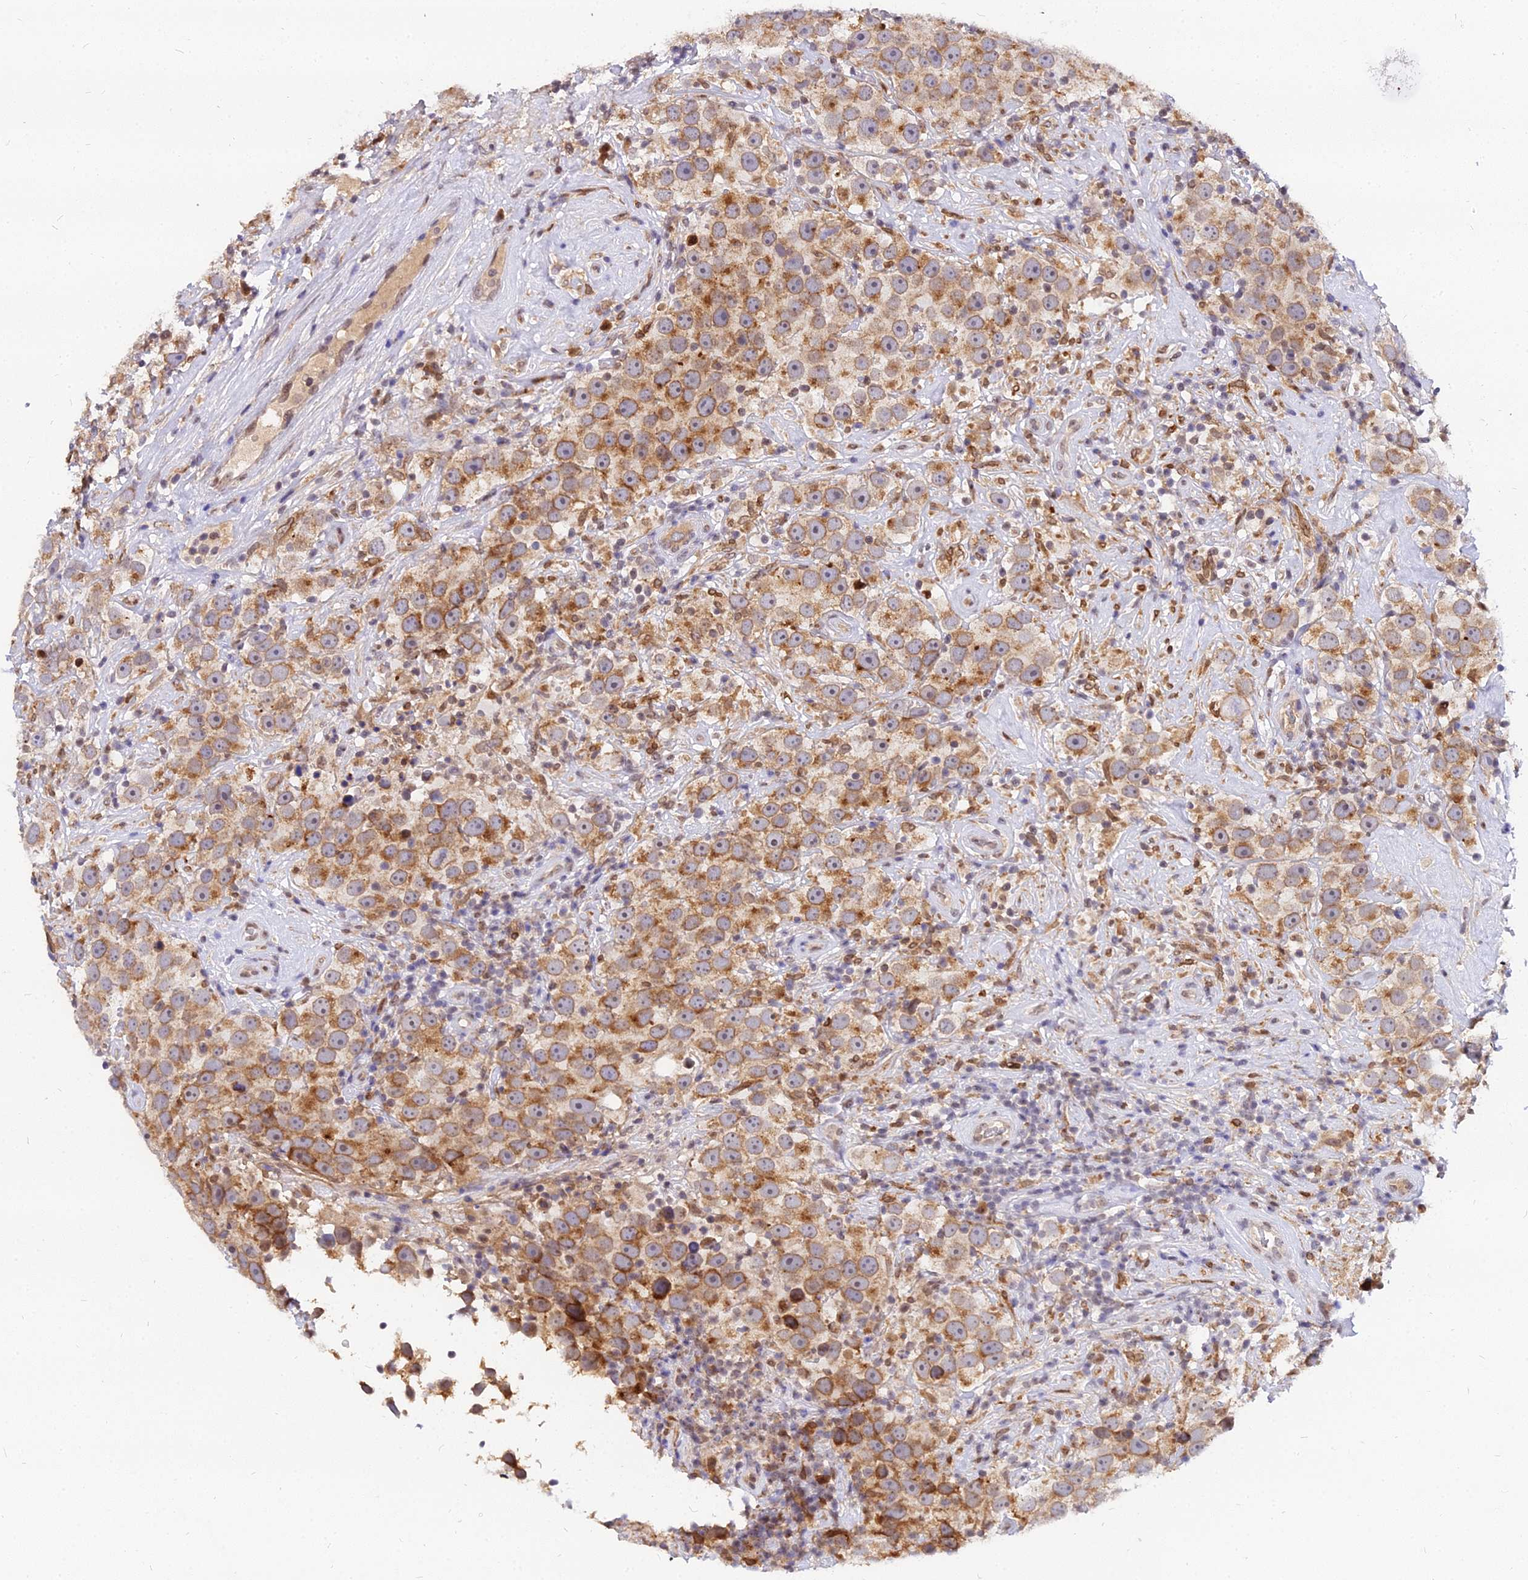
{"staining": {"intensity": "moderate", "quantity": ">75%", "location": "cytoplasmic/membranous"}, "tissue": "testis cancer", "cell_type": "Tumor cells", "image_type": "cancer", "snomed": [{"axis": "morphology", "description": "Seminoma, NOS"}, {"axis": "topography", "description": "Testis"}], "caption": "A brown stain labels moderate cytoplasmic/membranous expression of a protein in human seminoma (testis) tumor cells. The staining was performed using DAB, with brown indicating positive protein expression. Nuclei are stained blue with hematoxylin.", "gene": "RNF121", "patient": {"sex": "male", "age": 49}}